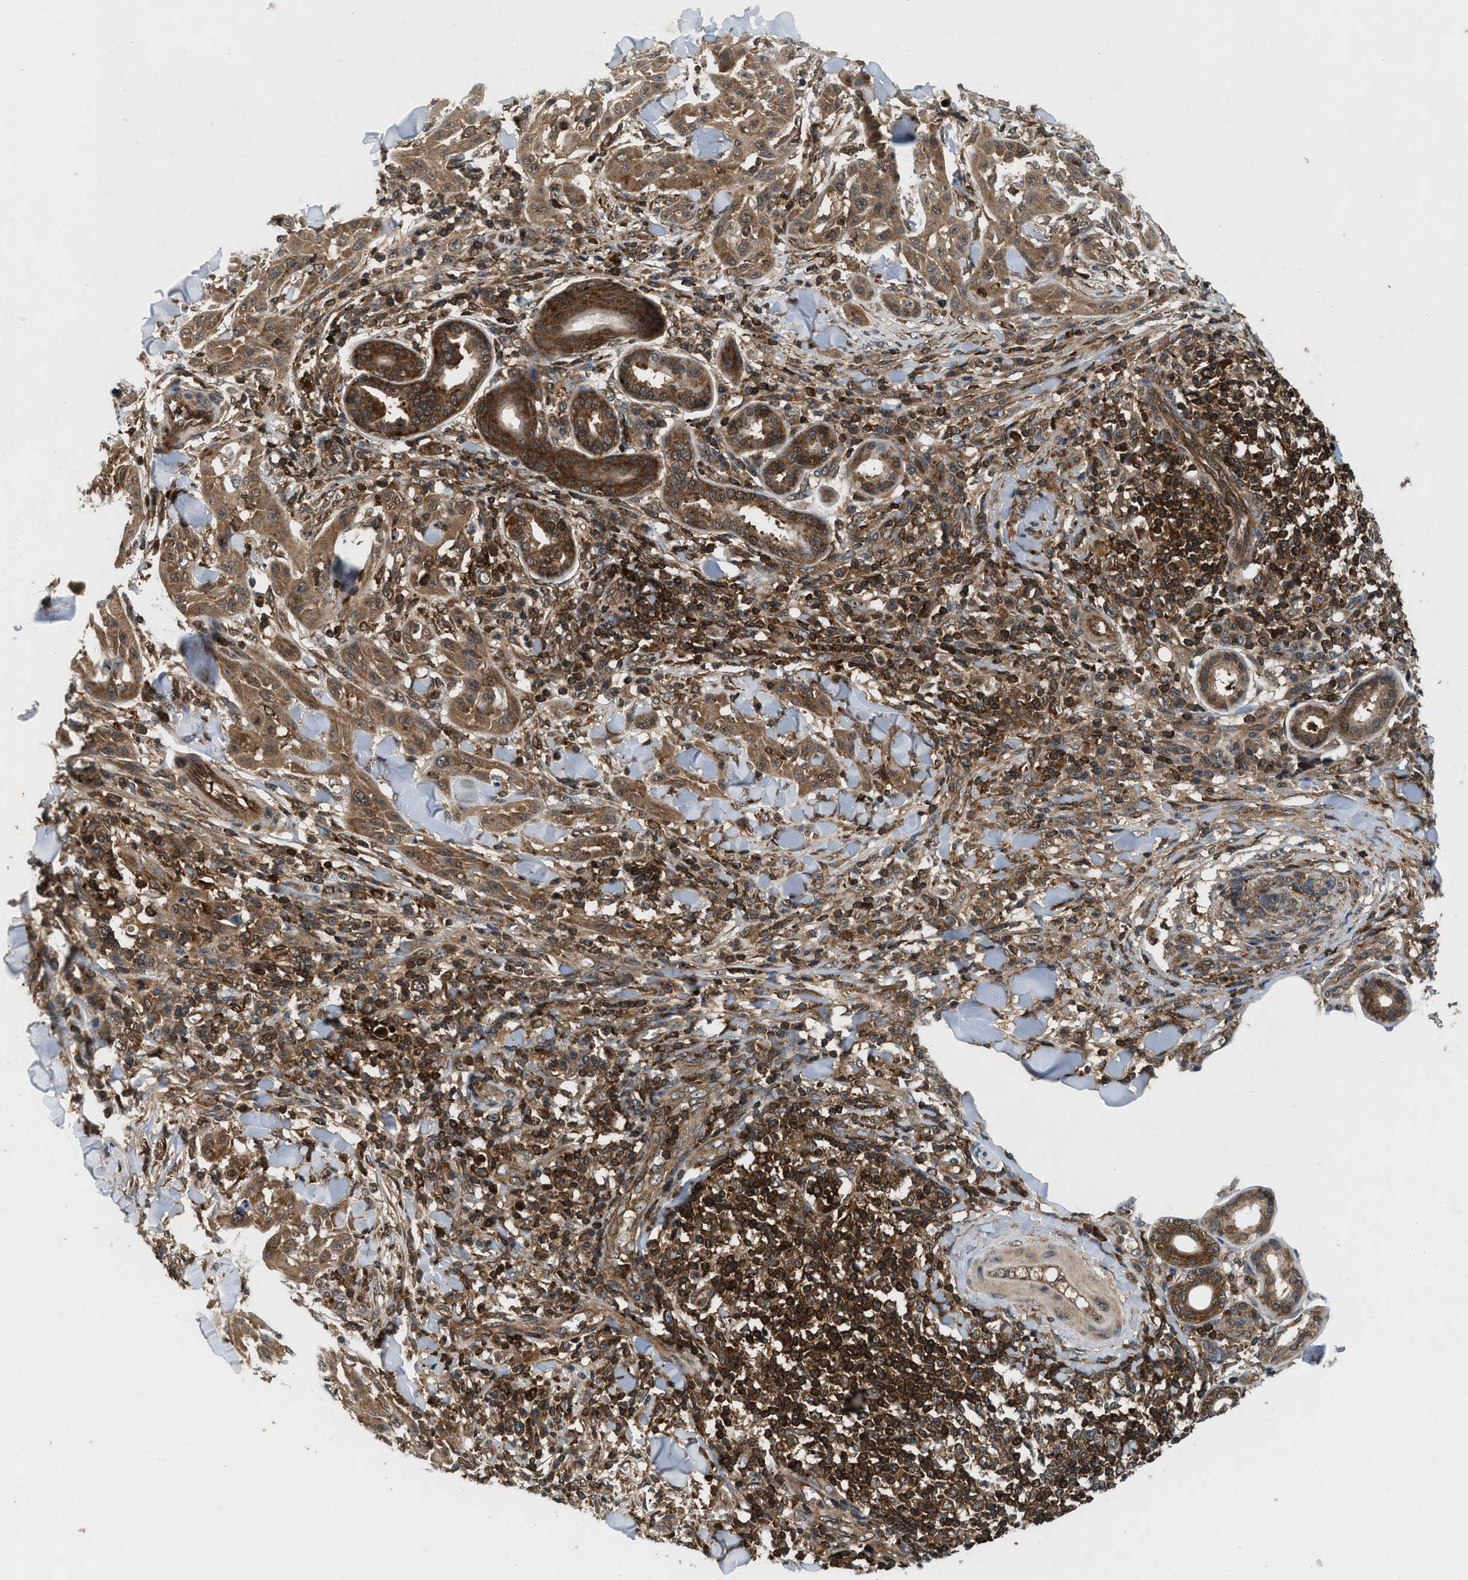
{"staining": {"intensity": "moderate", "quantity": ">75%", "location": "cytoplasmic/membranous"}, "tissue": "skin cancer", "cell_type": "Tumor cells", "image_type": "cancer", "snomed": [{"axis": "morphology", "description": "Squamous cell carcinoma, NOS"}, {"axis": "topography", "description": "Skin"}], "caption": "Moderate cytoplasmic/membranous expression is seen in about >75% of tumor cells in squamous cell carcinoma (skin).", "gene": "OXSR1", "patient": {"sex": "male", "age": 24}}